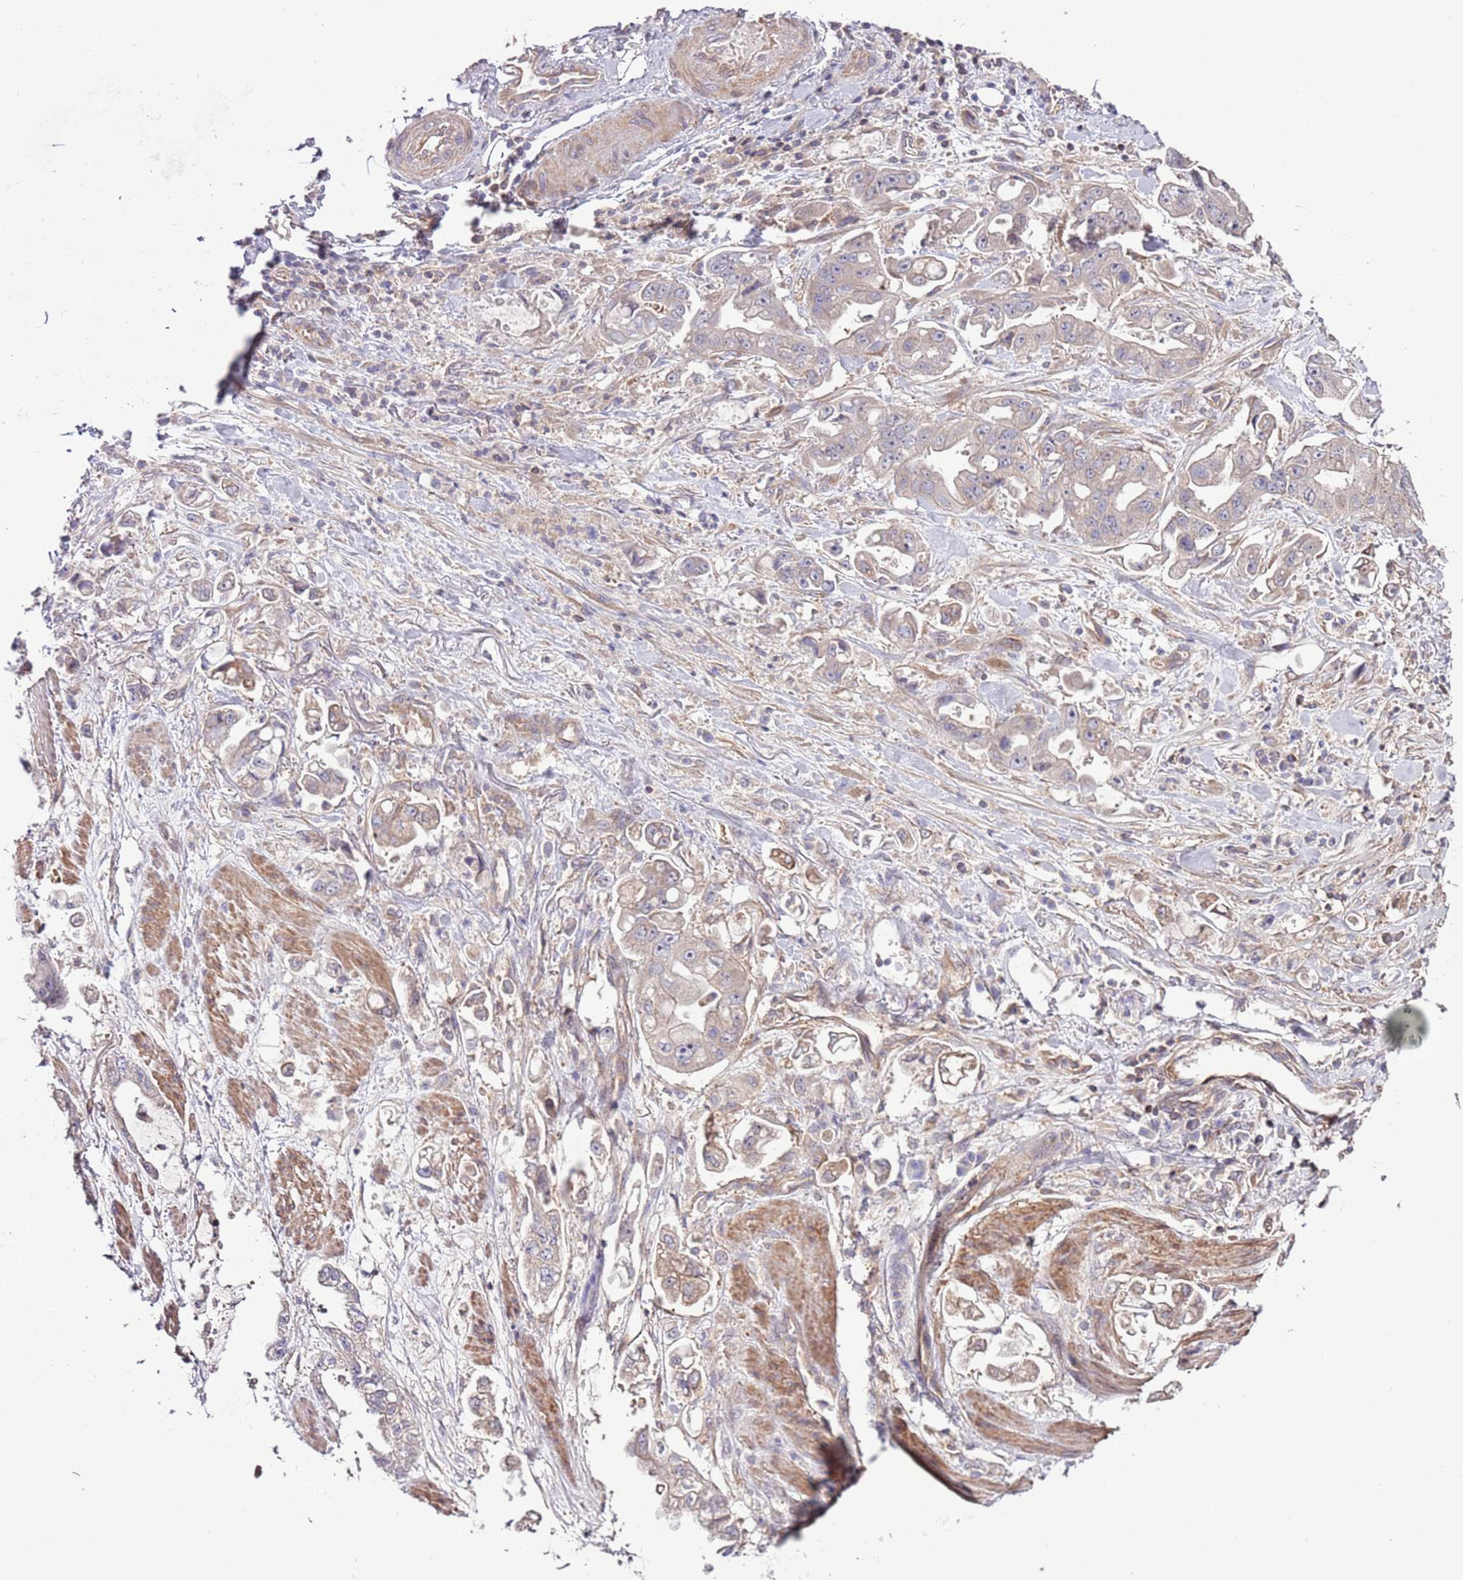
{"staining": {"intensity": "moderate", "quantity": "25%-75%", "location": "cytoplasmic/membranous"}, "tissue": "stomach cancer", "cell_type": "Tumor cells", "image_type": "cancer", "snomed": [{"axis": "morphology", "description": "Adenocarcinoma, NOS"}, {"axis": "topography", "description": "Stomach"}], "caption": "A brown stain highlights moderate cytoplasmic/membranous expression of a protein in stomach cancer (adenocarcinoma) tumor cells.", "gene": "LPIN2", "patient": {"sex": "male", "age": 62}}